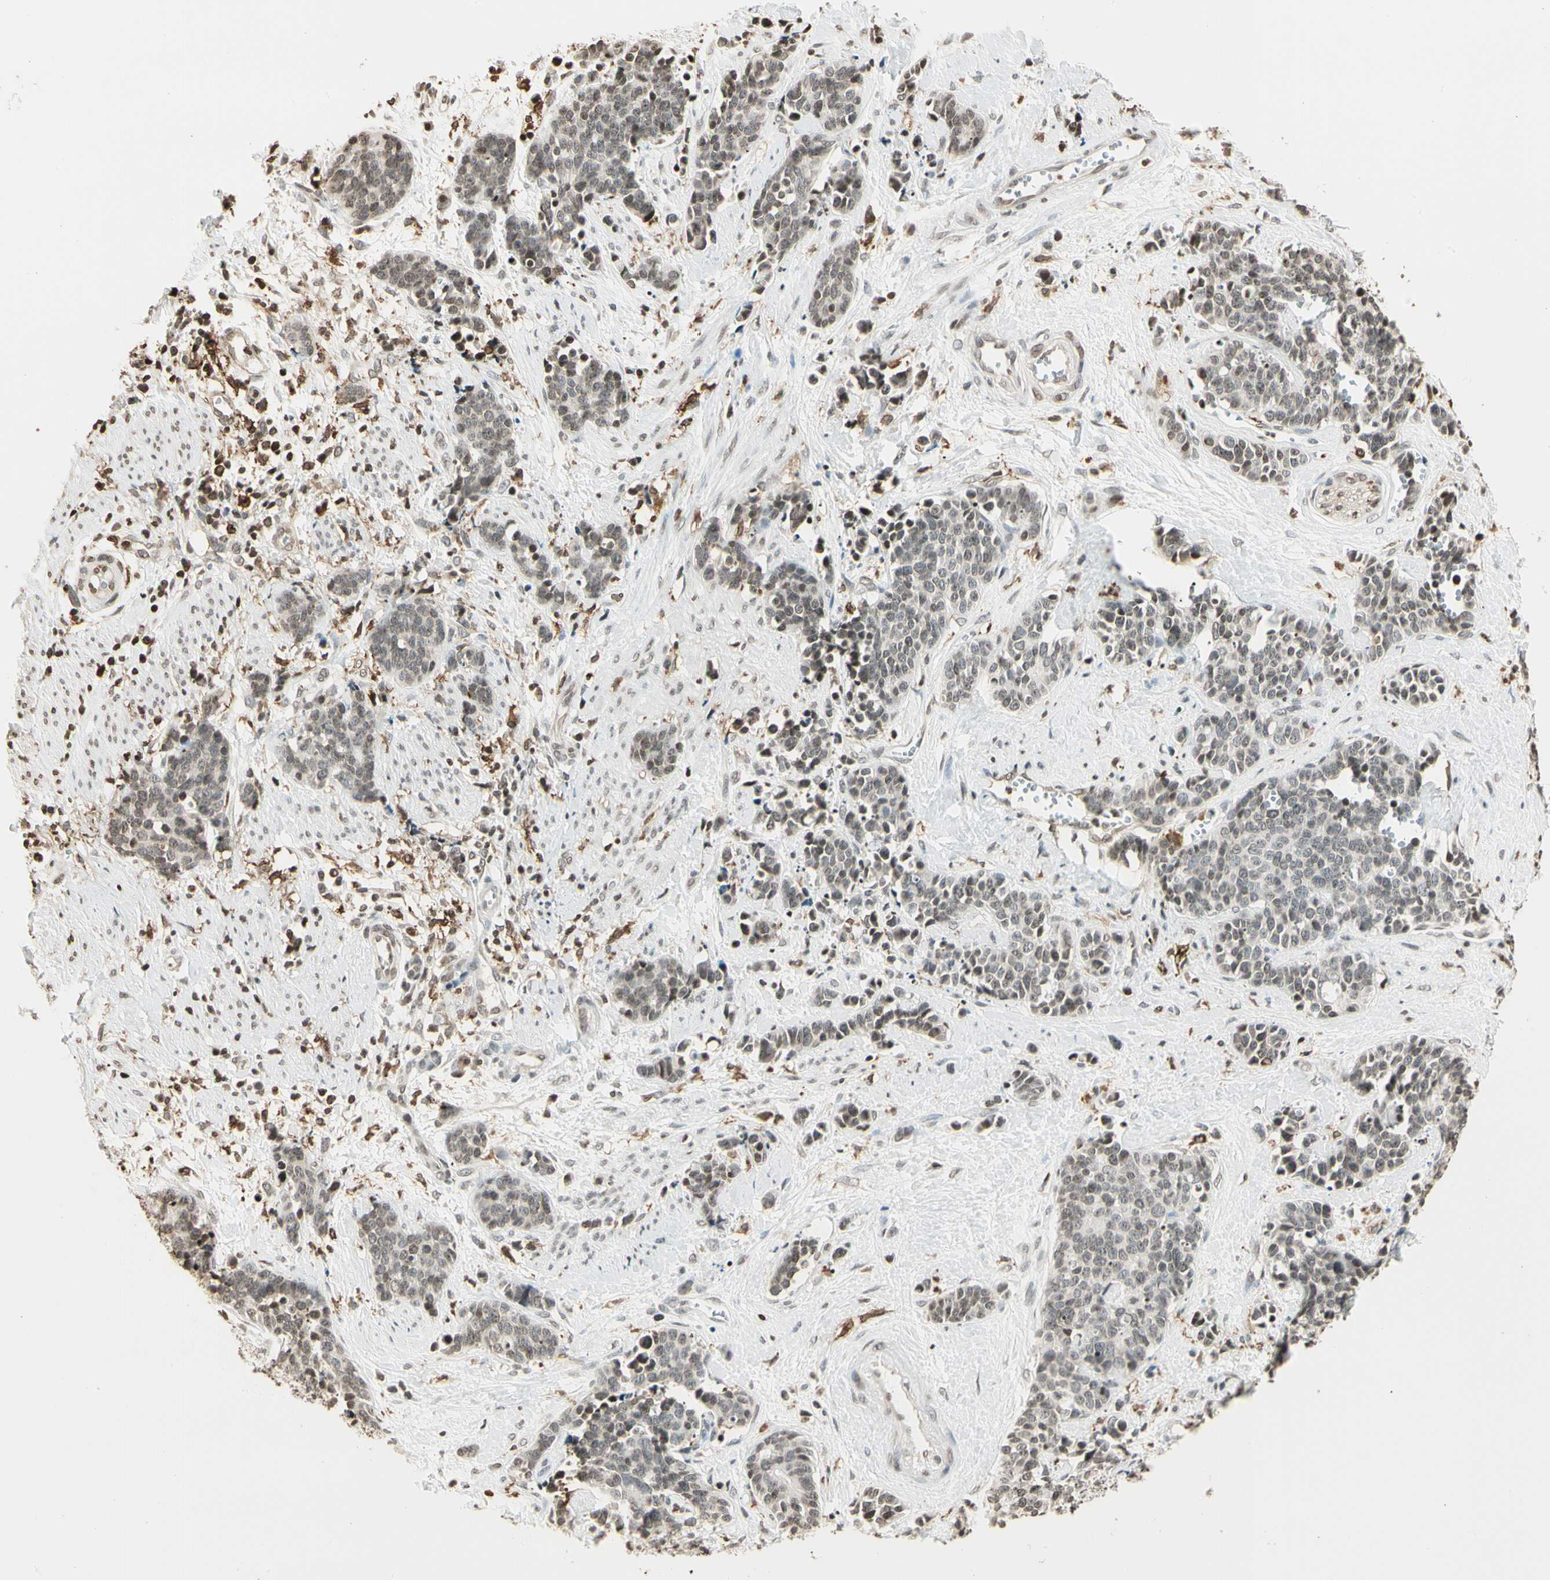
{"staining": {"intensity": "weak", "quantity": "25%-75%", "location": "nuclear"}, "tissue": "cervical cancer", "cell_type": "Tumor cells", "image_type": "cancer", "snomed": [{"axis": "morphology", "description": "Squamous cell carcinoma, NOS"}, {"axis": "topography", "description": "Cervix"}], "caption": "An immunohistochemistry micrograph of tumor tissue is shown. Protein staining in brown labels weak nuclear positivity in cervical squamous cell carcinoma within tumor cells. The staining was performed using DAB, with brown indicating positive protein expression. Nuclei are stained blue with hematoxylin.", "gene": "FER", "patient": {"sex": "female", "age": 35}}